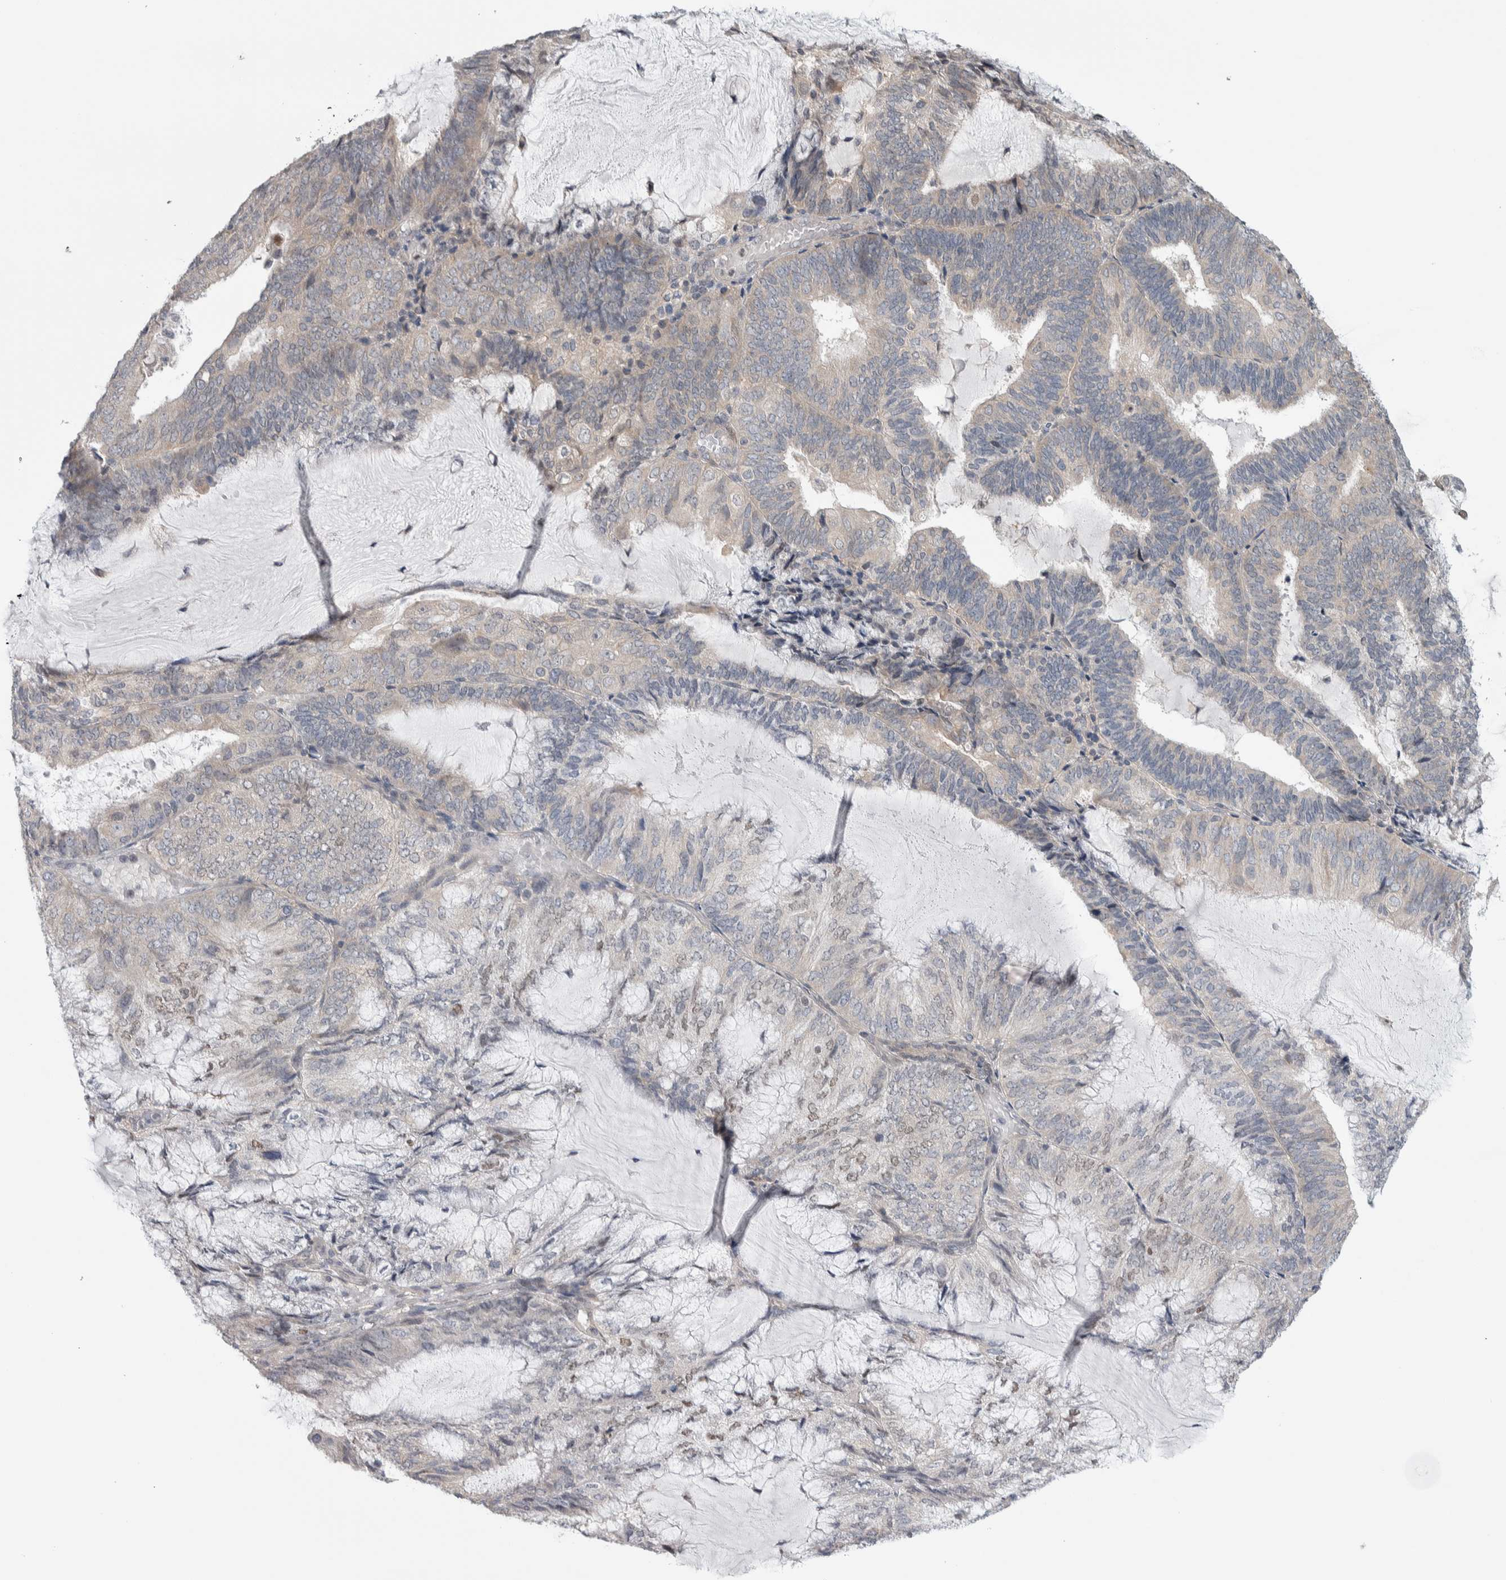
{"staining": {"intensity": "negative", "quantity": "none", "location": "none"}, "tissue": "endometrial cancer", "cell_type": "Tumor cells", "image_type": "cancer", "snomed": [{"axis": "morphology", "description": "Adenocarcinoma, NOS"}, {"axis": "topography", "description": "Endometrium"}], "caption": "Endometrial adenocarcinoma stained for a protein using IHC shows no expression tumor cells.", "gene": "TAX1BP1", "patient": {"sex": "female", "age": 81}}